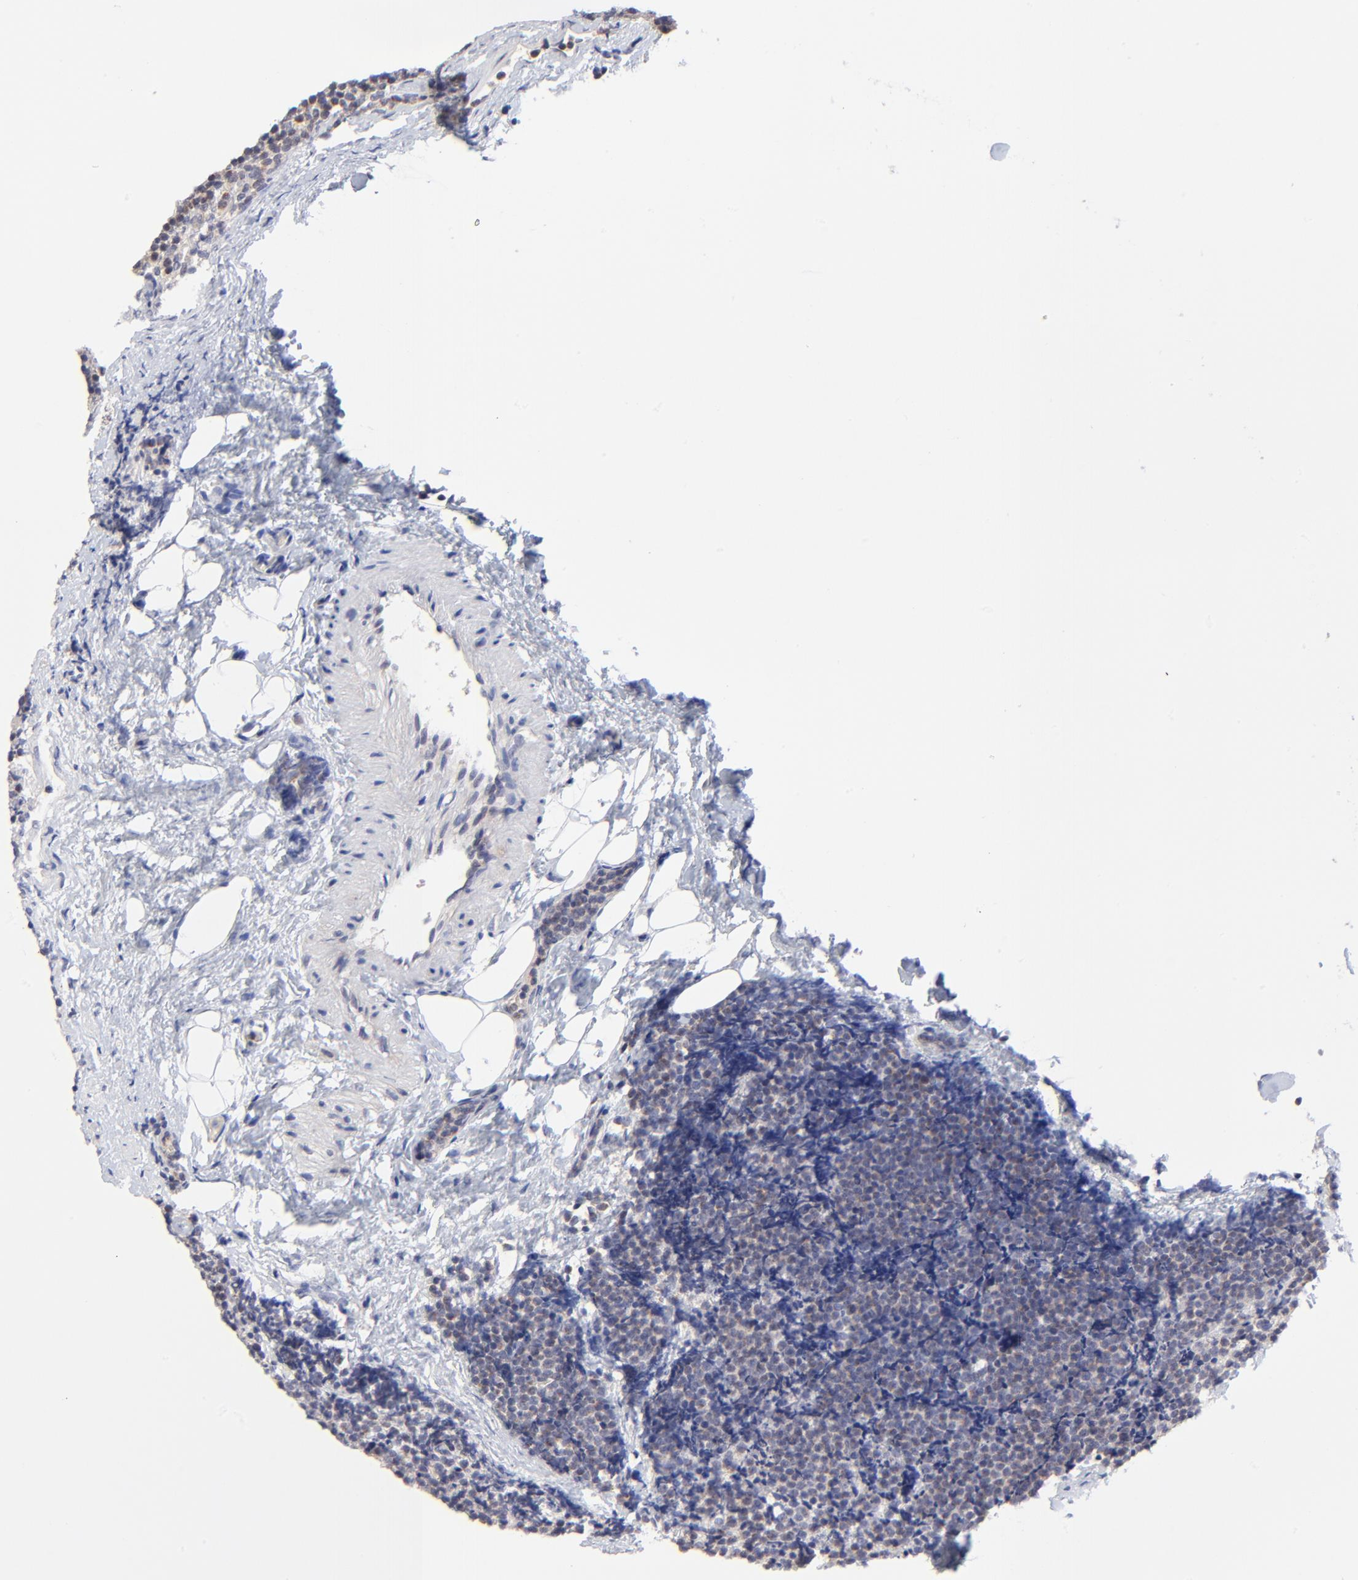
{"staining": {"intensity": "weak", "quantity": "25%-75%", "location": "cytoplasmic/membranous"}, "tissue": "lymphoma", "cell_type": "Tumor cells", "image_type": "cancer", "snomed": [{"axis": "morphology", "description": "Malignant lymphoma, non-Hodgkin's type, High grade"}, {"axis": "topography", "description": "Lymph node"}], "caption": "Lymphoma tissue displays weak cytoplasmic/membranous positivity in approximately 25%-75% of tumor cells, visualized by immunohistochemistry. The staining was performed using DAB to visualize the protein expression in brown, while the nuclei were stained in blue with hematoxylin (Magnification: 20x).", "gene": "FBXO8", "patient": {"sex": "female", "age": 58}}